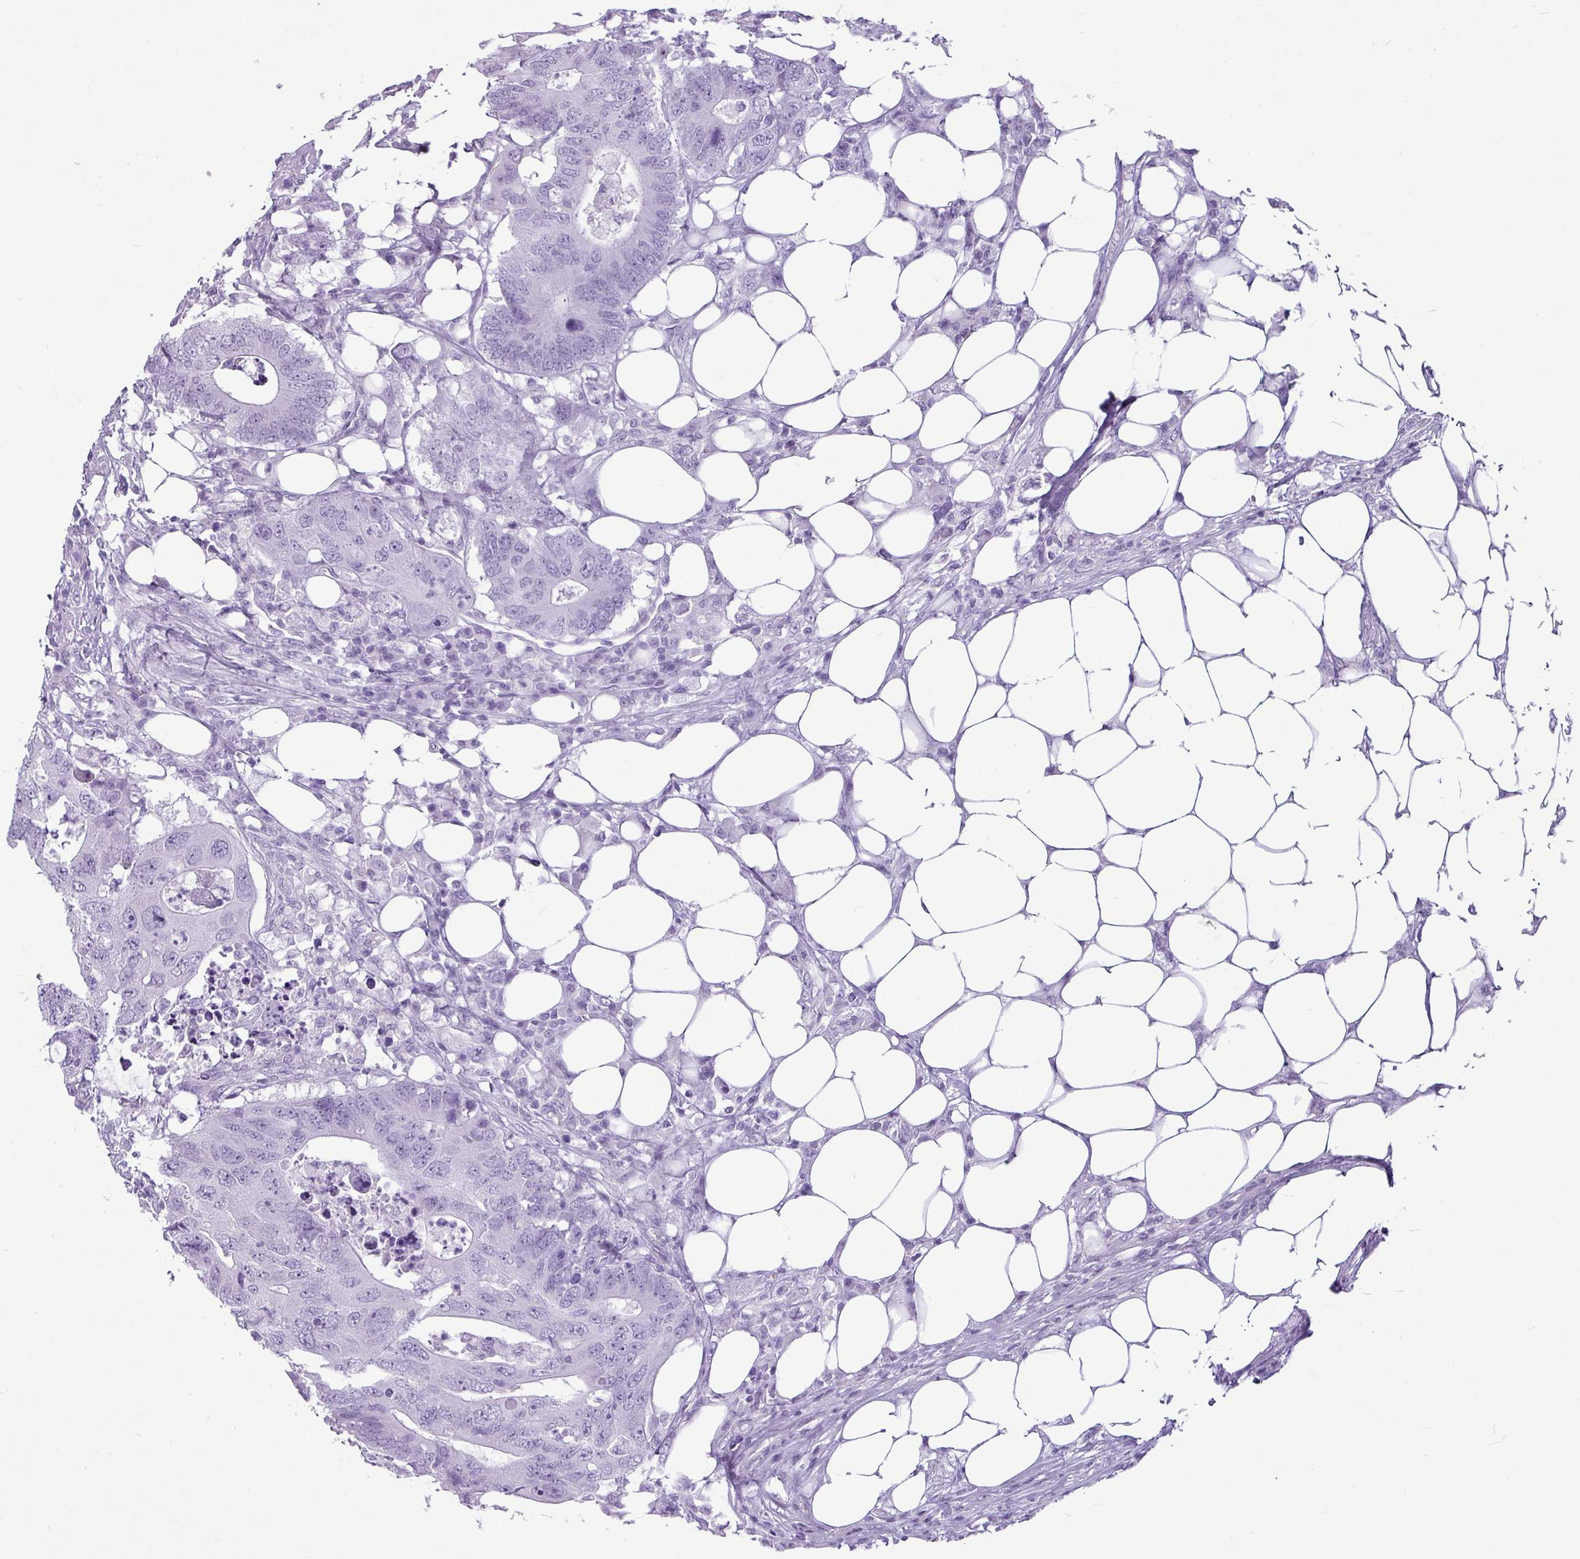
{"staining": {"intensity": "negative", "quantity": "none", "location": "none"}, "tissue": "colorectal cancer", "cell_type": "Tumor cells", "image_type": "cancer", "snomed": [{"axis": "morphology", "description": "Adenocarcinoma, NOS"}, {"axis": "topography", "description": "Colon"}], "caption": "Micrograph shows no protein positivity in tumor cells of colorectal cancer tissue.", "gene": "AMY1B", "patient": {"sex": "male", "age": 71}}